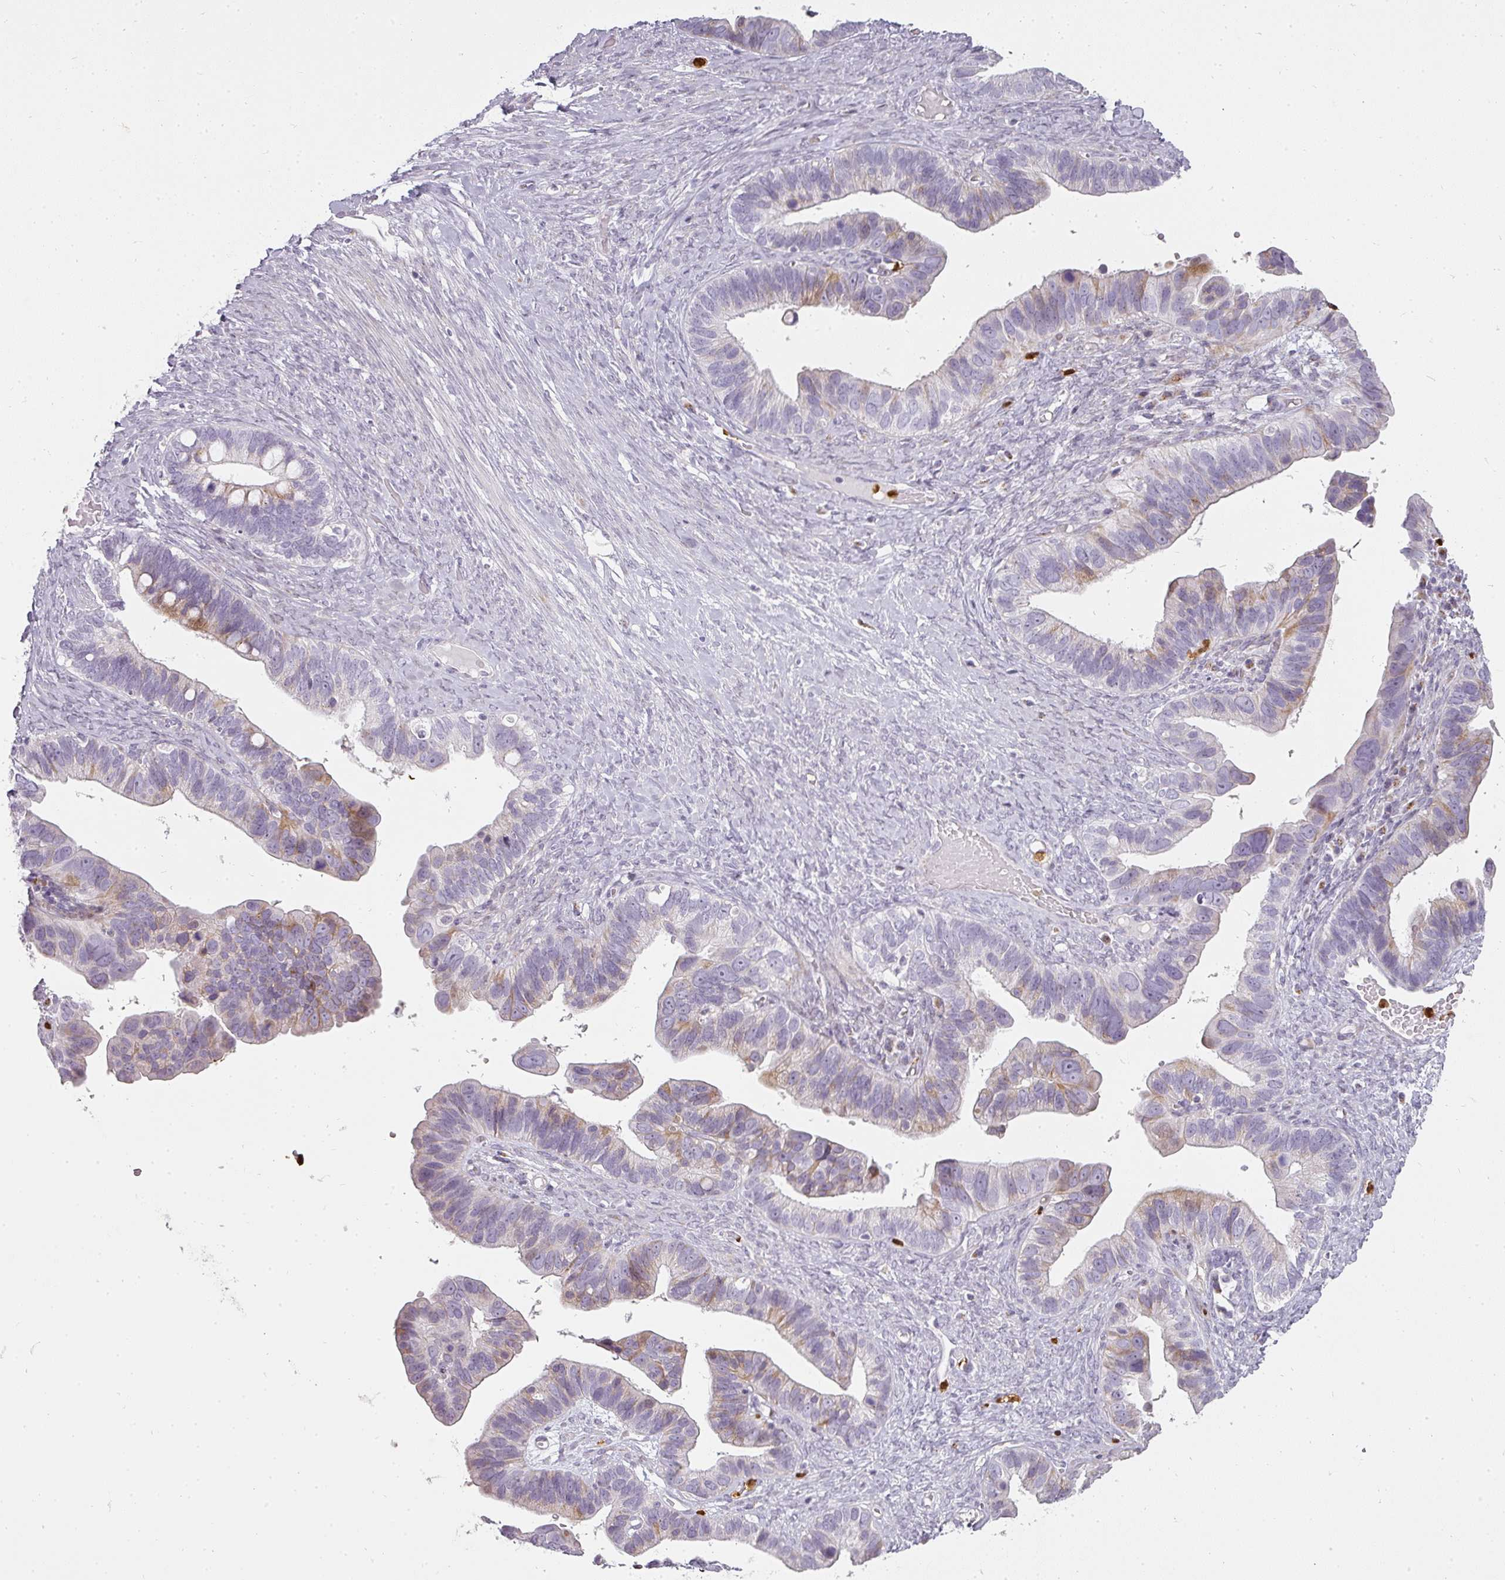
{"staining": {"intensity": "moderate", "quantity": "<25%", "location": "cytoplasmic/membranous"}, "tissue": "ovarian cancer", "cell_type": "Tumor cells", "image_type": "cancer", "snomed": [{"axis": "morphology", "description": "Cystadenocarcinoma, serous, NOS"}, {"axis": "topography", "description": "Ovary"}], "caption": "Ovarian cancer stained for a protein (brown) exhibits moderate cytoplasmic/membranous positive expression in approximately <25% of tumor cells.", "gene": "BIK", "patient": {"sex": "female", "age": 56}}